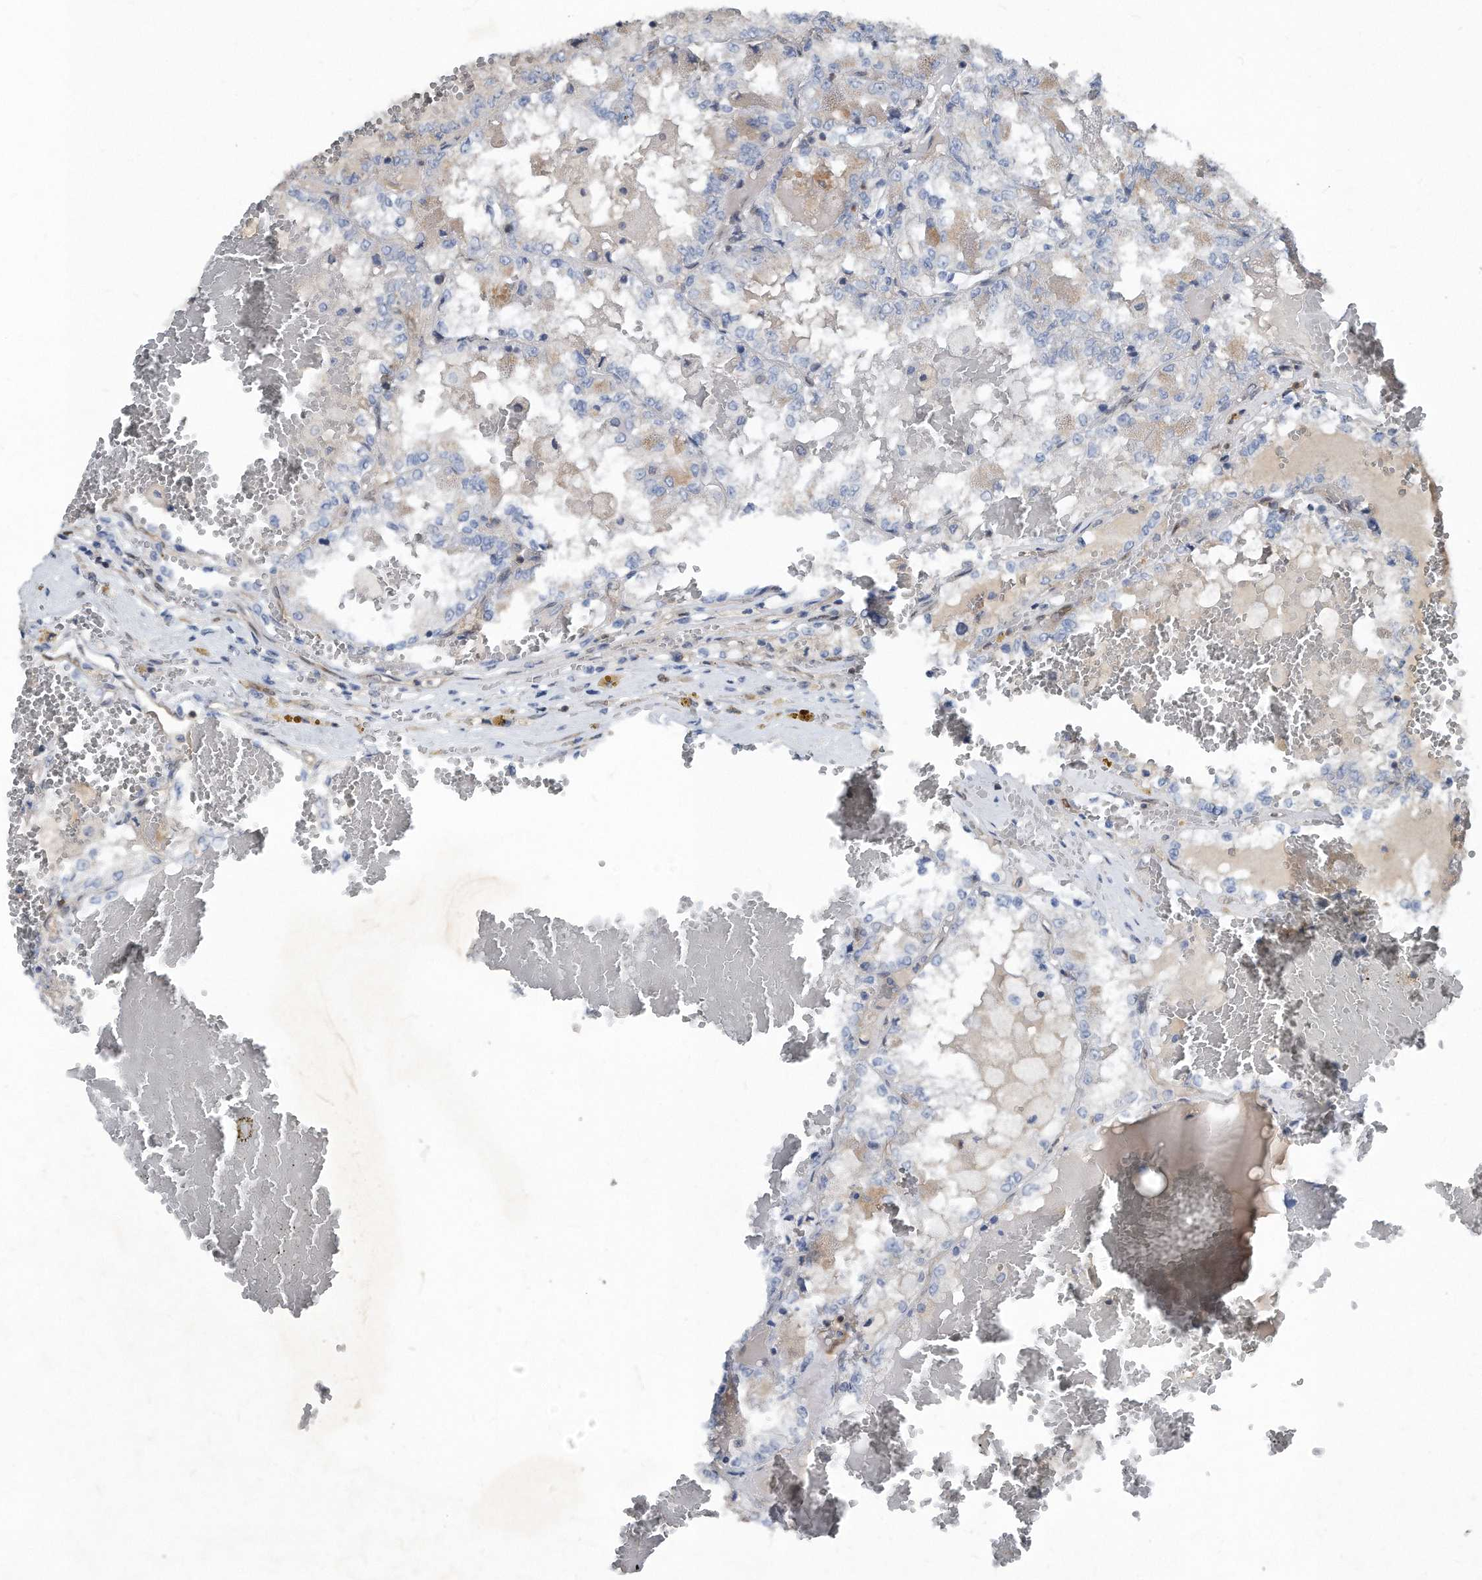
{"staining": {"intensity": "negative", "quantity": "none", "location": "none"}, "tissue": "renal cancer", "cell_type": "Tumor cells", "image_type": "cancer", "snomed": [{"axis": "morphology", "description": "Adenocarcinoma, NOS"}, {"axis": "topography", "description": "Kidney"}], "caption": "IHC histopathology image of adenocarcinoma (renal) stained for a protein (brown), which reveals no positivity in tumor cells. (DAB (3,3'-diaminobenzidine) IHC, high magnification).", "gene": "MAP2K6", "patient": {"sex": "female", "age": 56}}